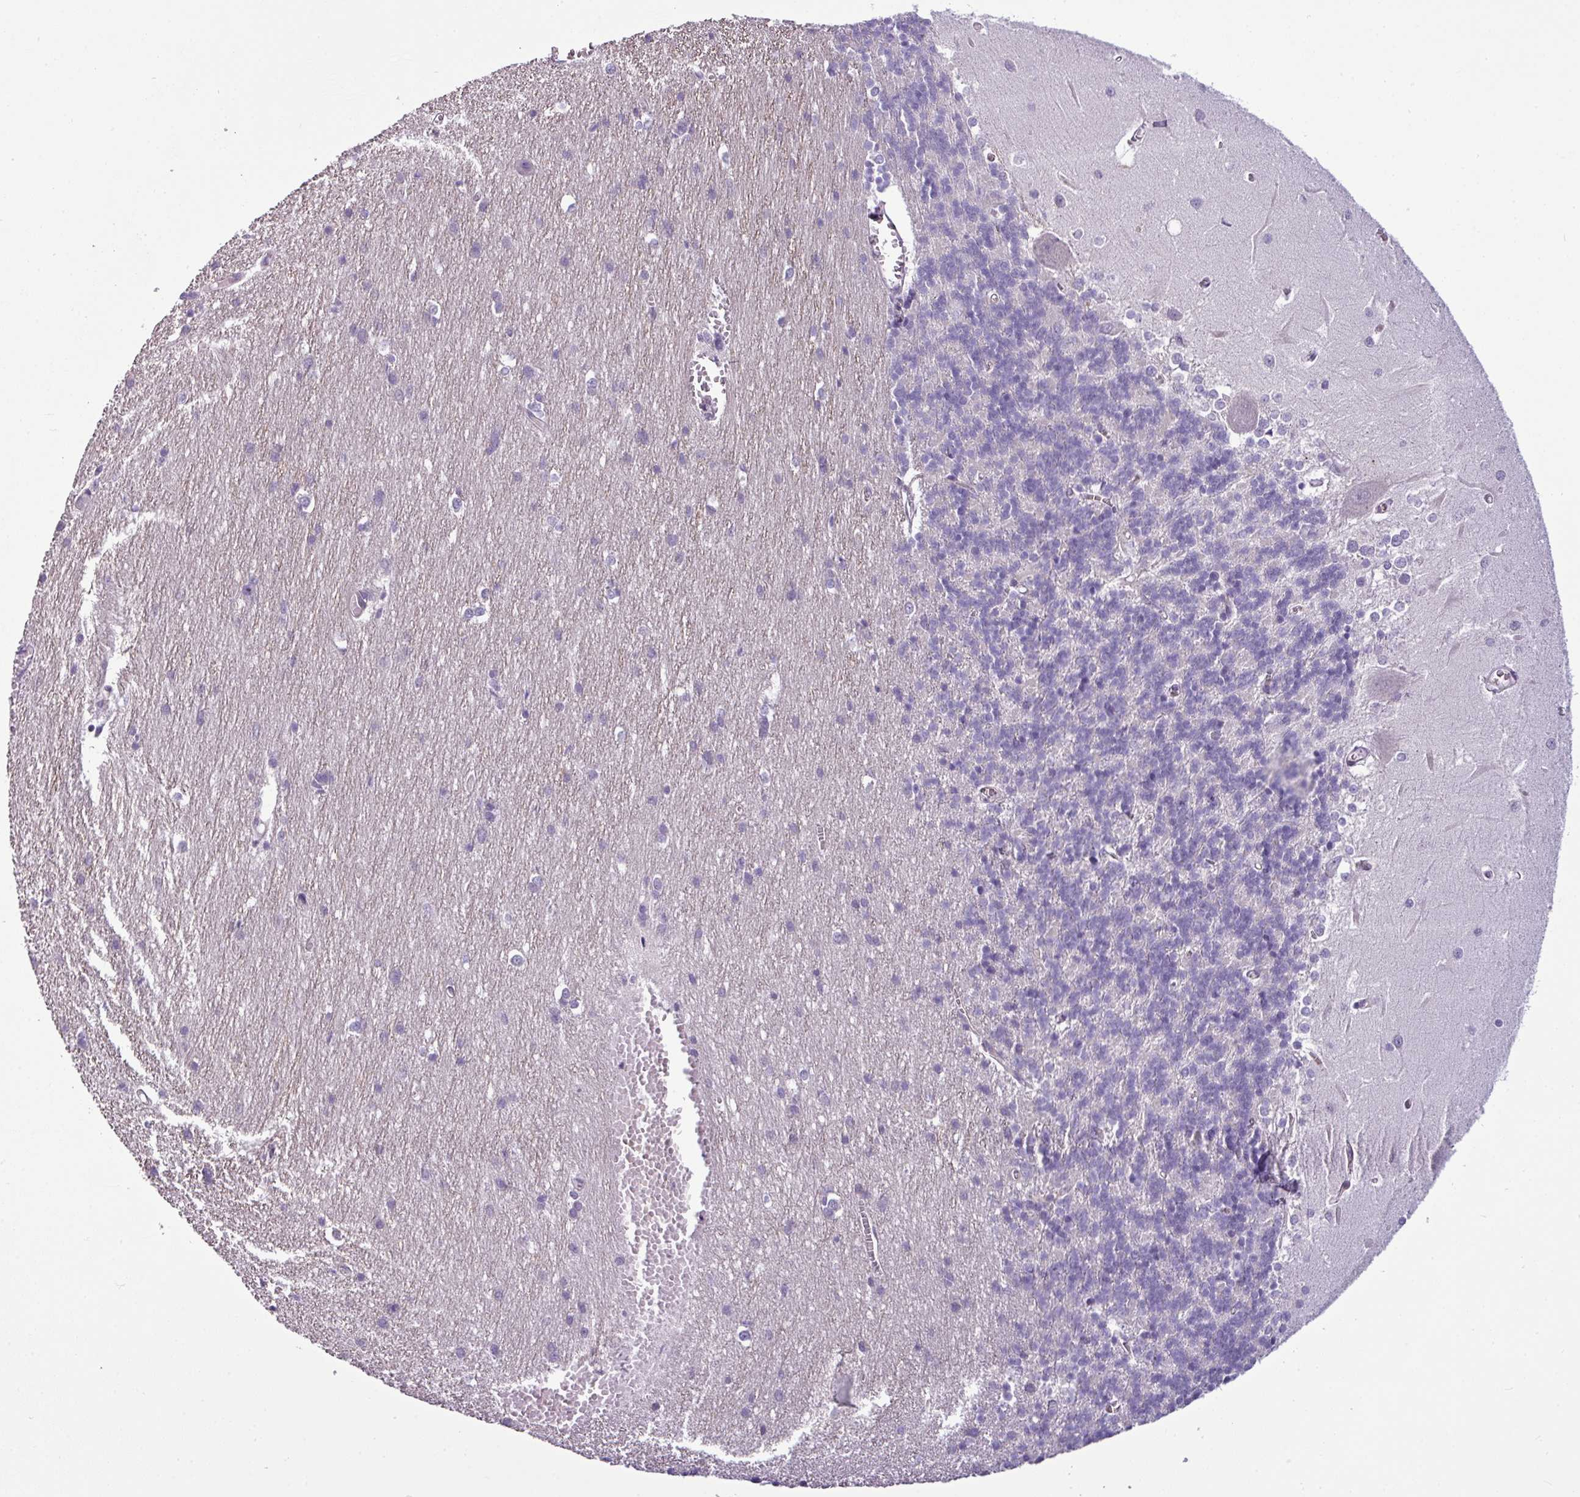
{"staining": {"intensity": "negative", "quantity": "none", "location": "none"}, "tissue": "cerebellum", "cell_type": "Cells in granular layer", "image_type": "normal", "snomed": [{"axis": "morphology", "description": "Normal tissue, NOS"}, {"axis": "topography", "description": "Cerebellum"}], "caption": "Immunohistochemistry (IHC) histopathology image of unremarkable cerebellum: cerebellum stained with DAB (3,3'-diaminobenzidine) shows no significant protein positivity in cells in granular layer.", "gene": "TOR1AIP2", "patient": {"sex": "male", "age": 37}}